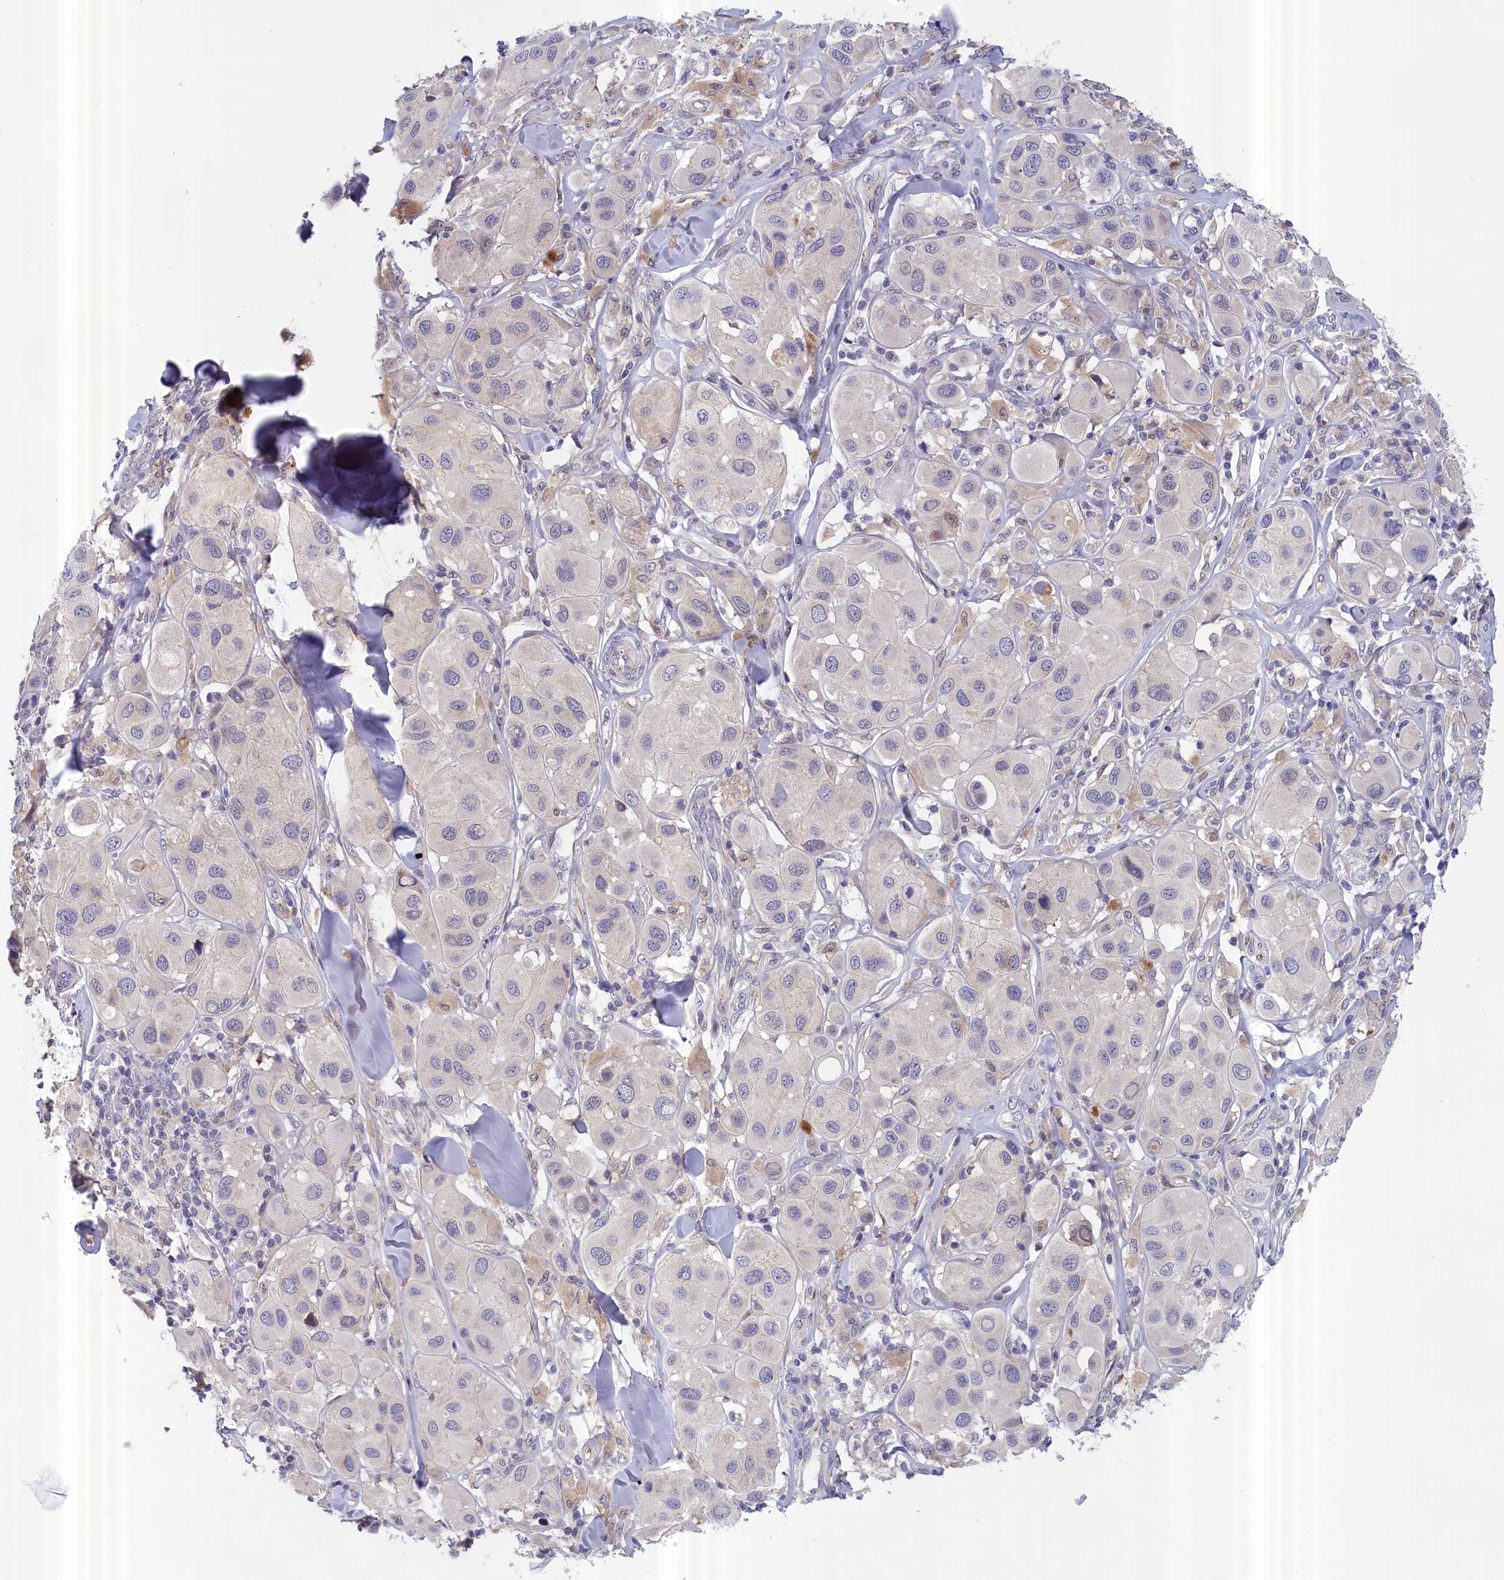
{"staining": {"intensity": "negative", "quantity": "none", "location": "none"}, "tissue": "melanoma", "cell_type": "Tumor cells", "image_type": "cancer", "snomed": [{"axis": "morphology", "description": "Malignant melanoma, Metastatic site"}, {"axis": "topography", "description": "Skin"}], "caption": "The histopathology image exhibits no significant staining in tumor cells of malignant melanoma (metastatic site).", "gene": "IGFALS", "patient": {"sex": "male", "age": 41}}